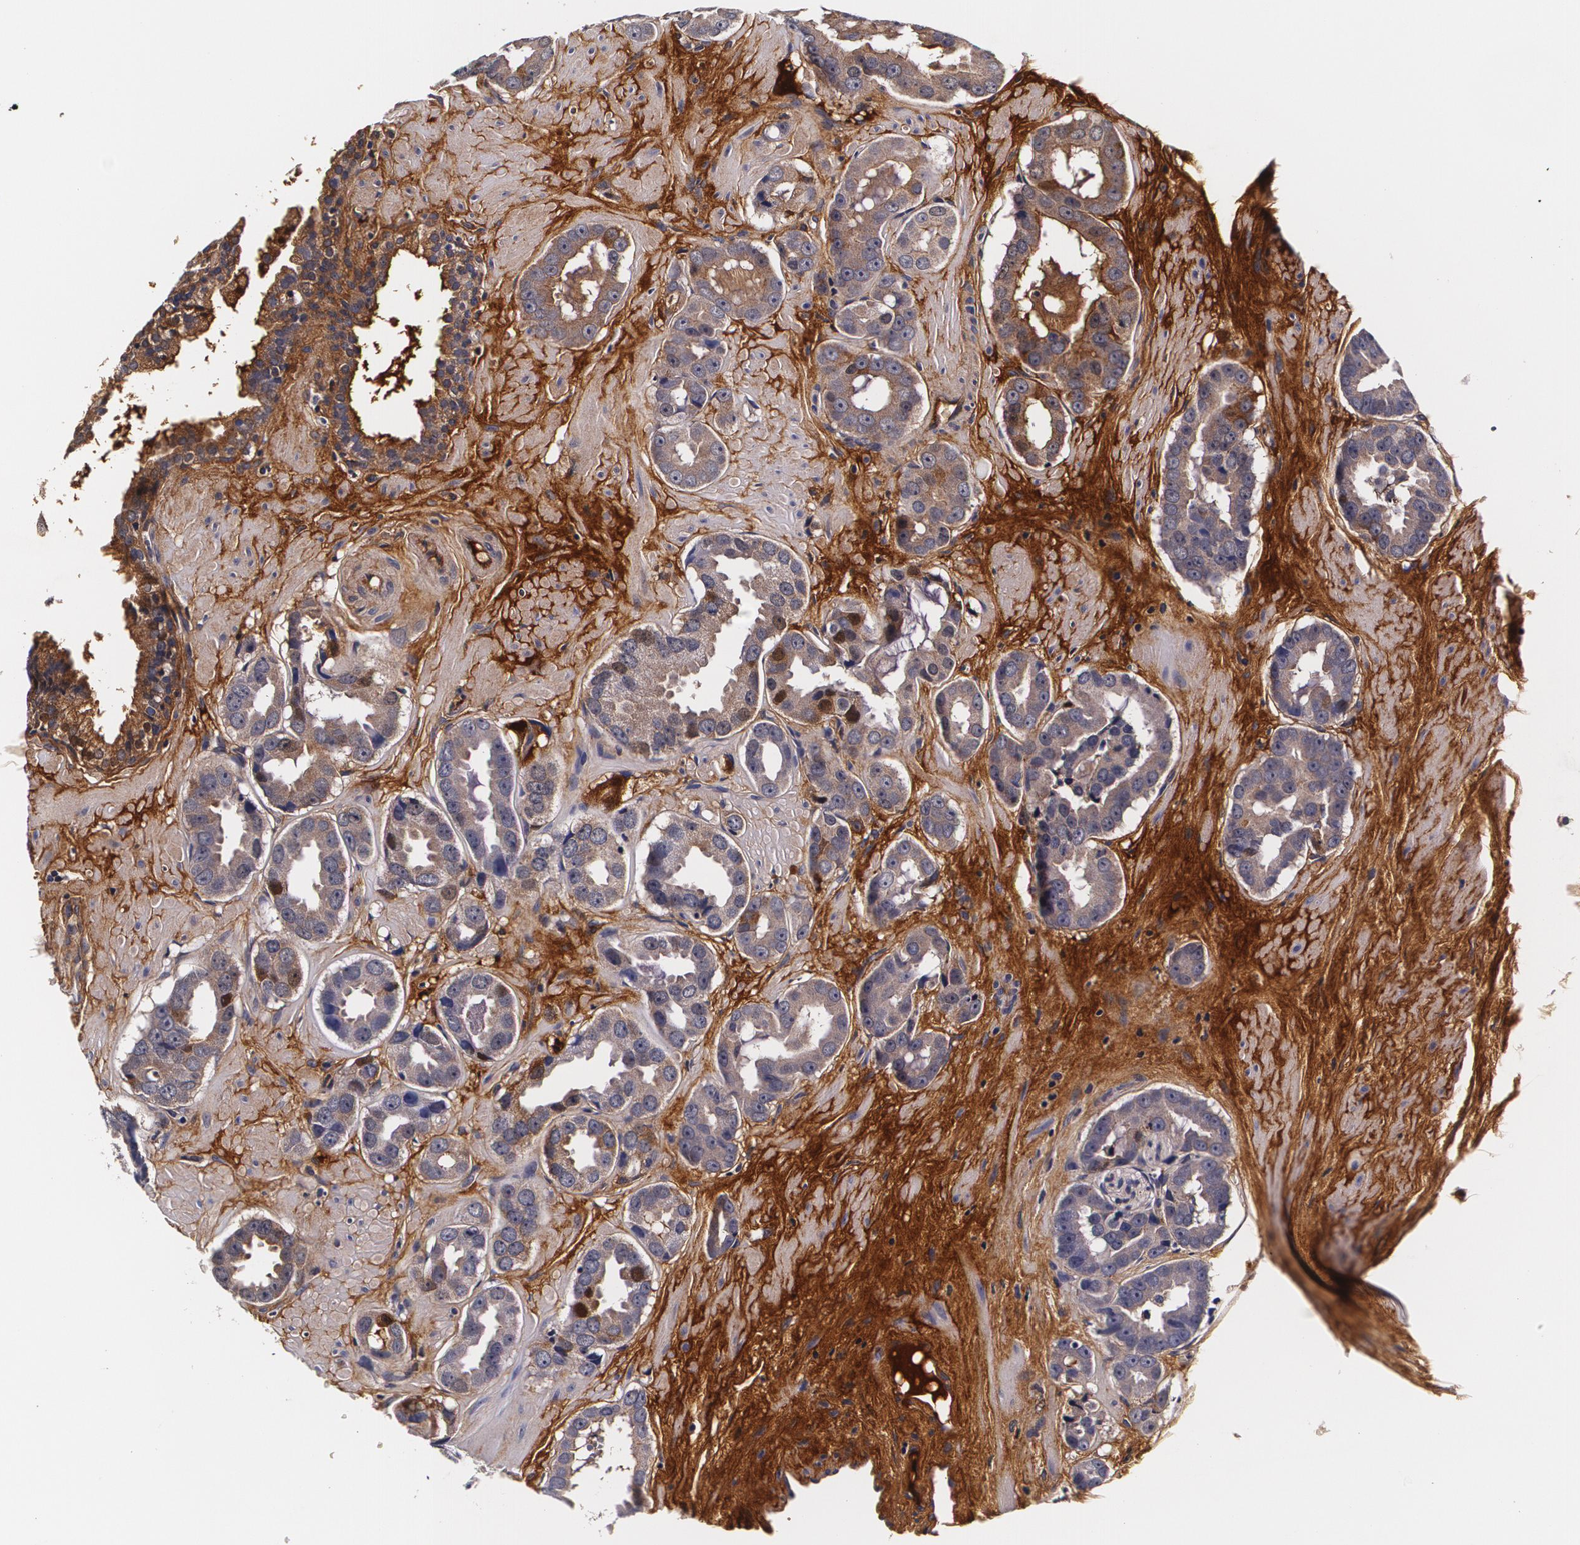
{"staining": {"intensity": "weak", "quantity": ">75%", "location": "cytoplasmic/membranous"}, "tissue": "prostate cancer", "cell_type": "Tumor cells", "image_type": "cancer", "snomed": [{"axis": "morphology", "description": "Adenocarcinoma, Low grade"}, {"axis": "topography", "description": "Prostate"}], "caption": "Immunohistochemistry staining of prostate cancer, which exhibits low levels of weak cytoplasmic/membranous expression in approximately >75% of tumor cells indicating weak cytoplasmic/membranous protein staining. The staining was performed using DAB (brown) for protein detection and nuclei were counterstained in hematoxylin (blue).", "gene": "TTR", "patient": {"sex": "male", "age": 59}}